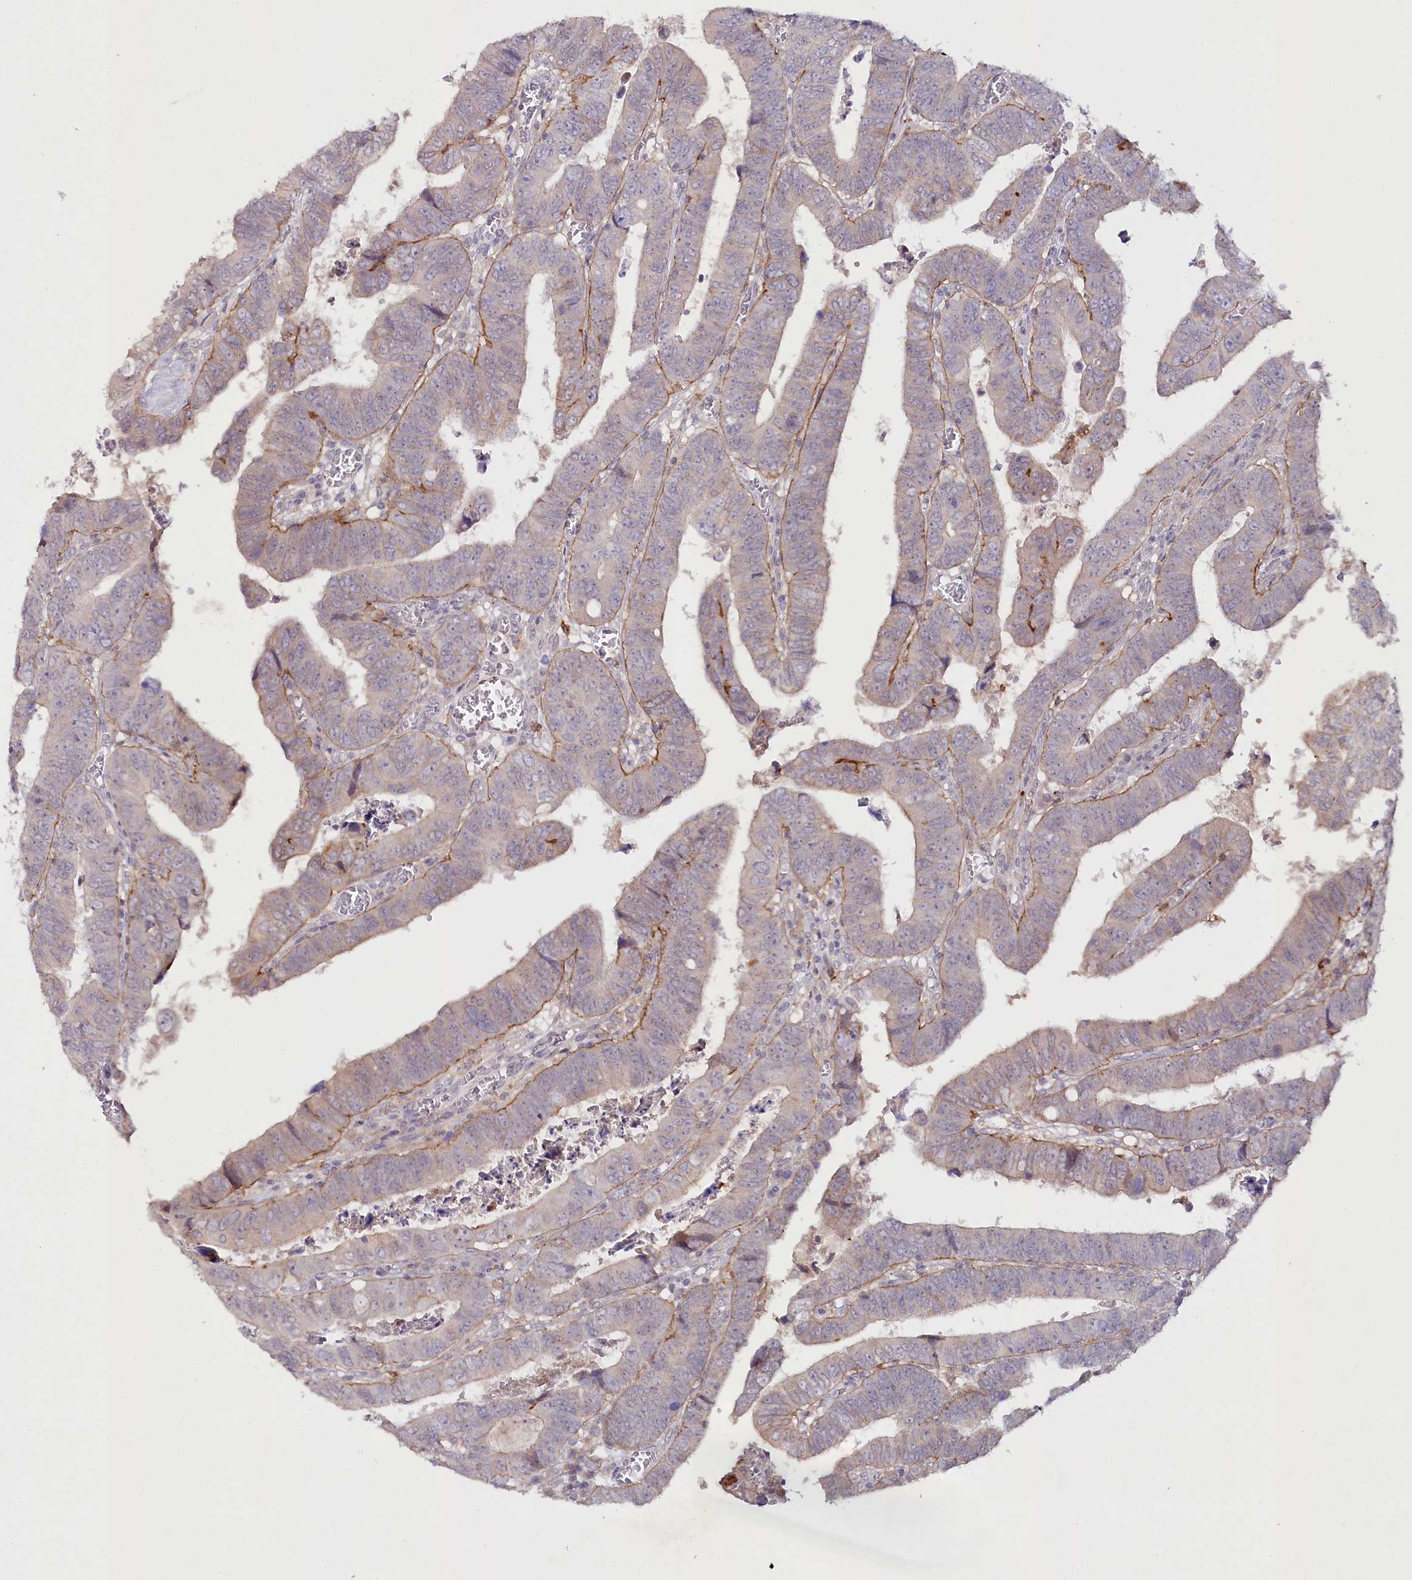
{"staining": {"intensity": "moderate", "quantity": "<25%", "location": "cytoplasmic/membranous"}, "tissue": "colorectal cancer", "cell_type": "Tumor cells", "image_type": "cancer", "snomed": [{"axis": "morphology", "description": "Normal tissue, NOS"}, {"axis": "morphology", "description": "Adenocarcinoma, NOS"}, {"axis": "topography", "description": "Rectum"}], "caption": "Moderate cytoplasmic/membranous expression is present in about <25% of tumor cells in adenocarcinoma (colorectal).", "gene": "ALDH3B1", "patient": {"sex": "female", "age": 65}}